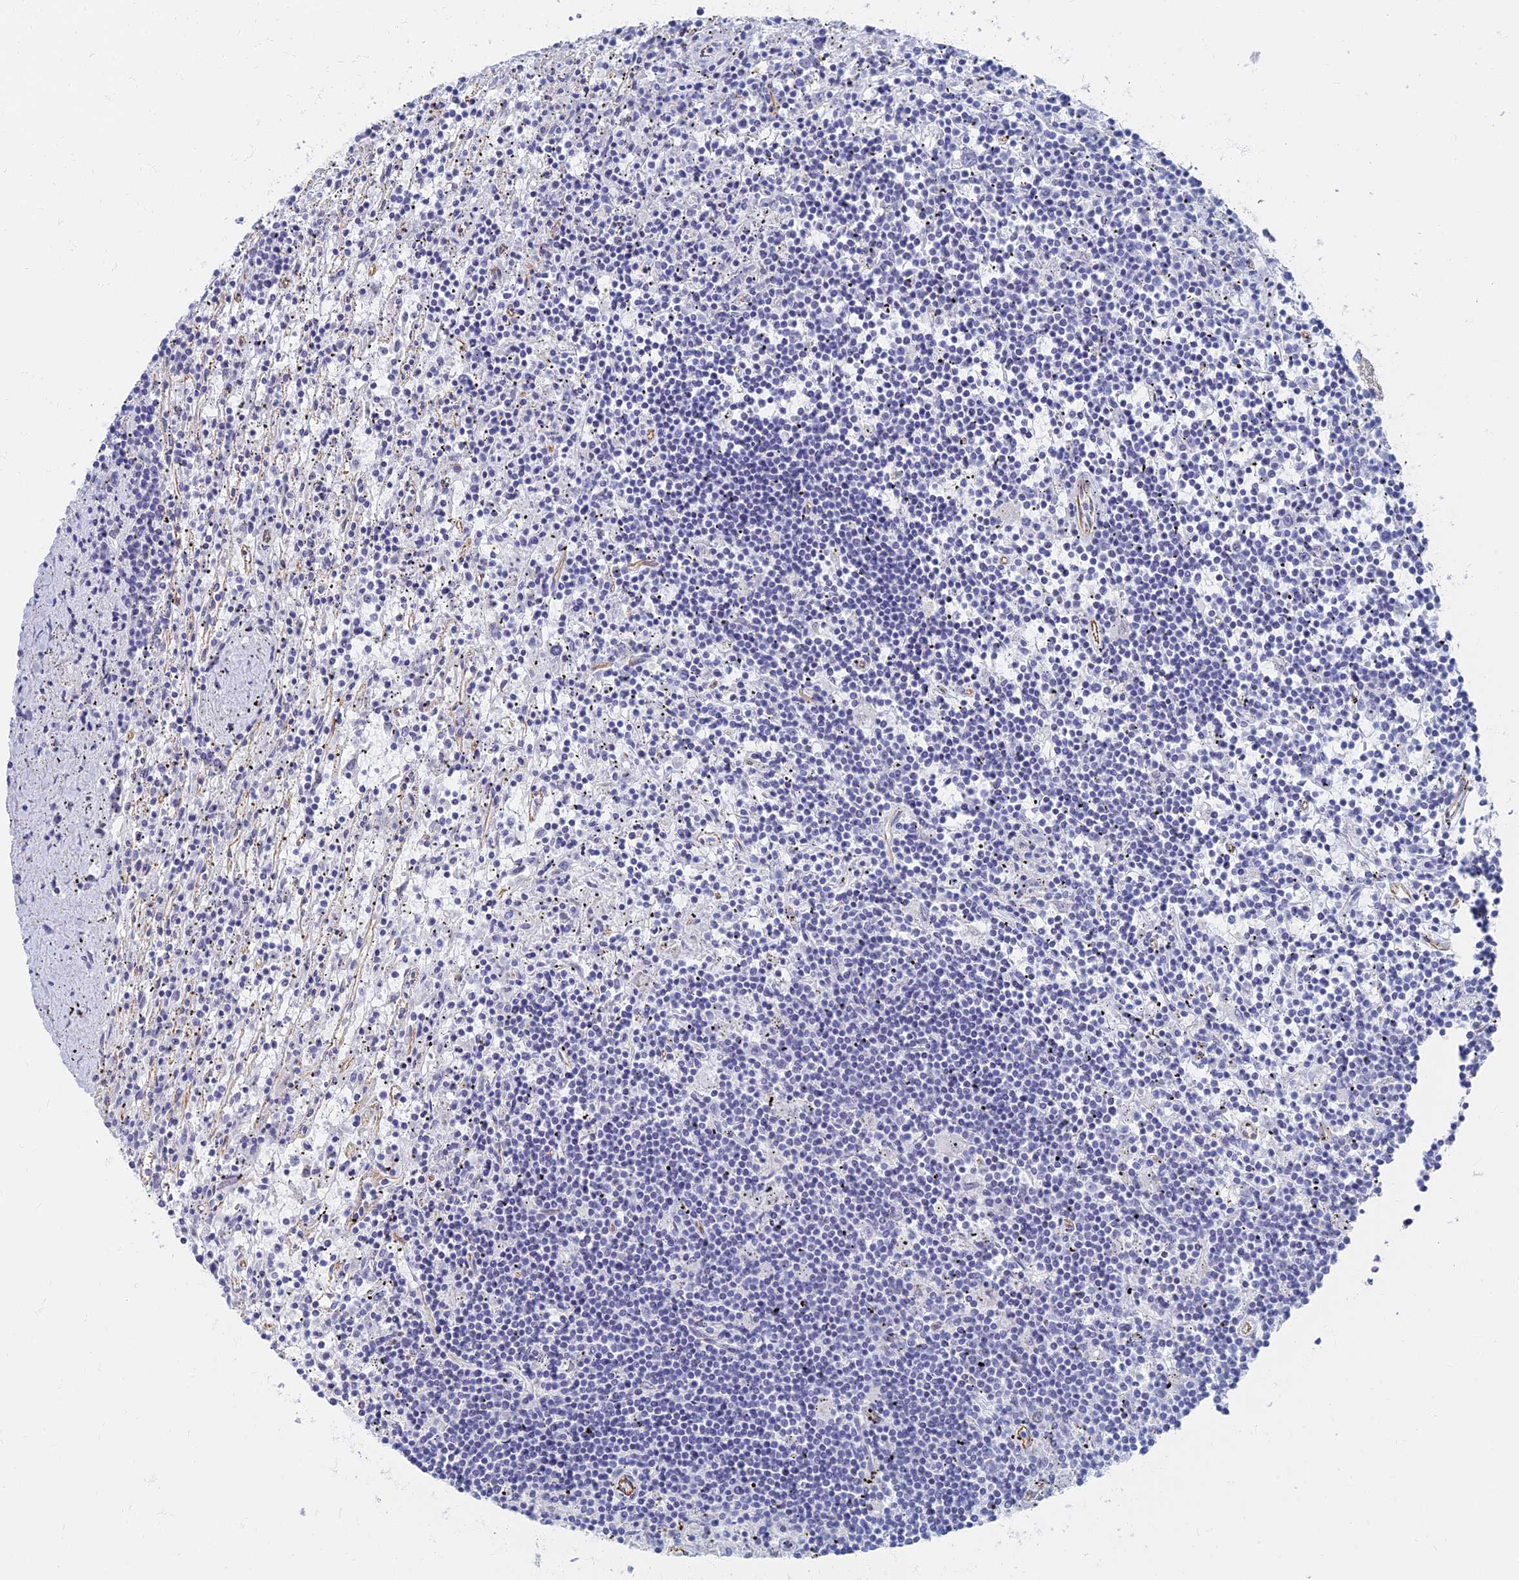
{"staining": {"intensity": "negative", "quantity": "none", "location": "none"}, "tissue": "lymphoma", "cell_type": "Tumor cells", "image_type": "cancer", "snomed": [{"axis": "morphology", "description": "Malignant lymphoma, non-Hodgkin's type, Low grade"}, {"axis": "topography", "description": "Spleen"}], "caption": "The IHC micrograph has no significant expression in tumor cells of lymphoma tissue.", "gene": "RMC1", "patient": {"sex": "male", "age": 76}}